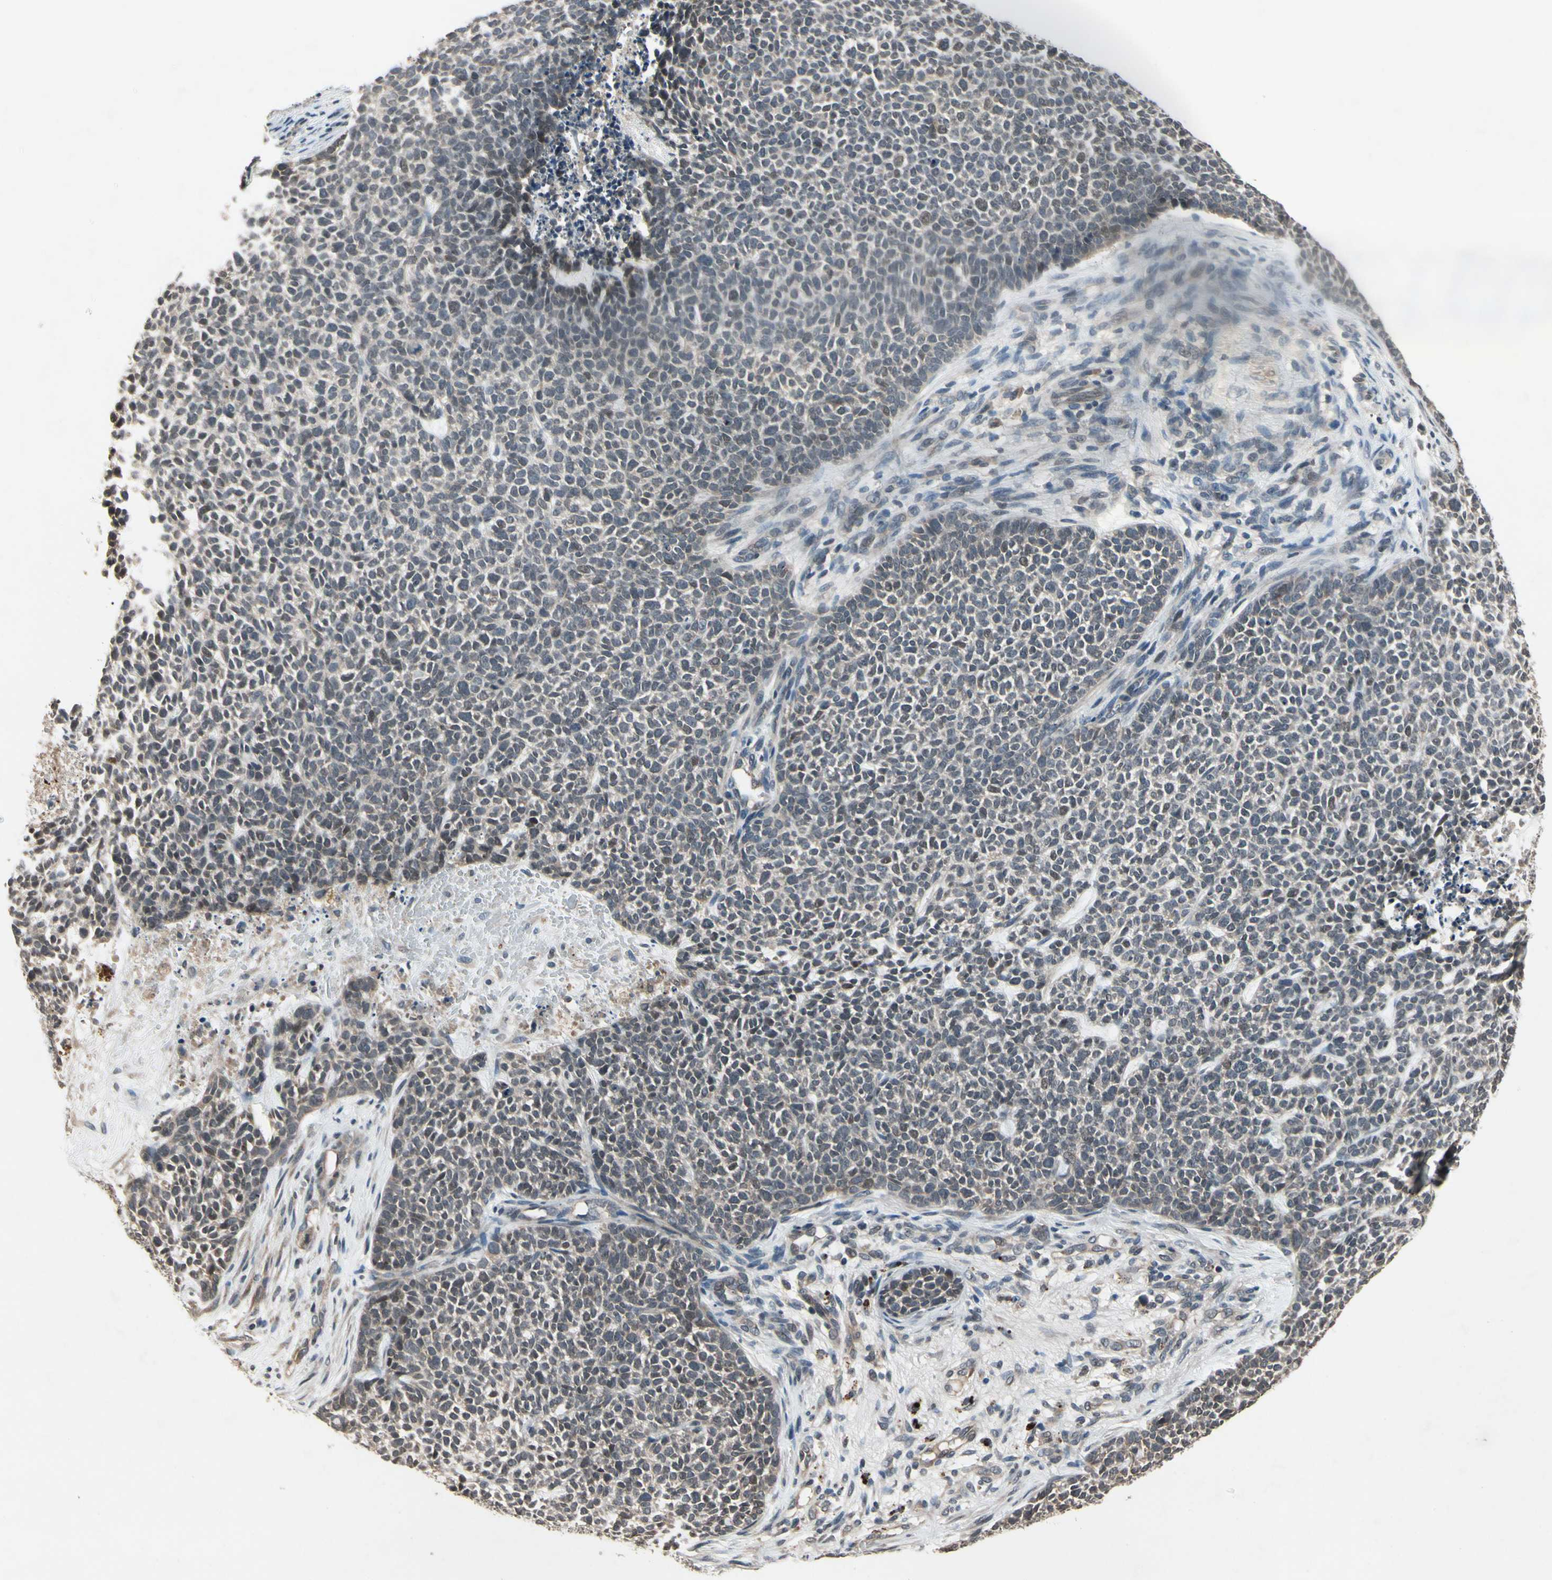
{"staining": {"intensity": "weak", "quantity": "<25%", "location": "cytoplasmic/membranous"}, "tissue": "skin cancer", "cell_type": "Tumor cells", "image_type": "cancer", "snomed": [{"axis": "morphology", "description": "Basal cell carcinoma"}, {"axis": "topography", "description": "Skin"}], "caption": "High power microscopy photomicrograph of an immunohistochemistry (IHC) photomicrograph of basal cell carcinoma (skin), revealing no significant expression in tumor cells. (DAB IHC, high magnification).", "gene": "DPY19L3", "patient": {"sex": "female", "age": 84}}